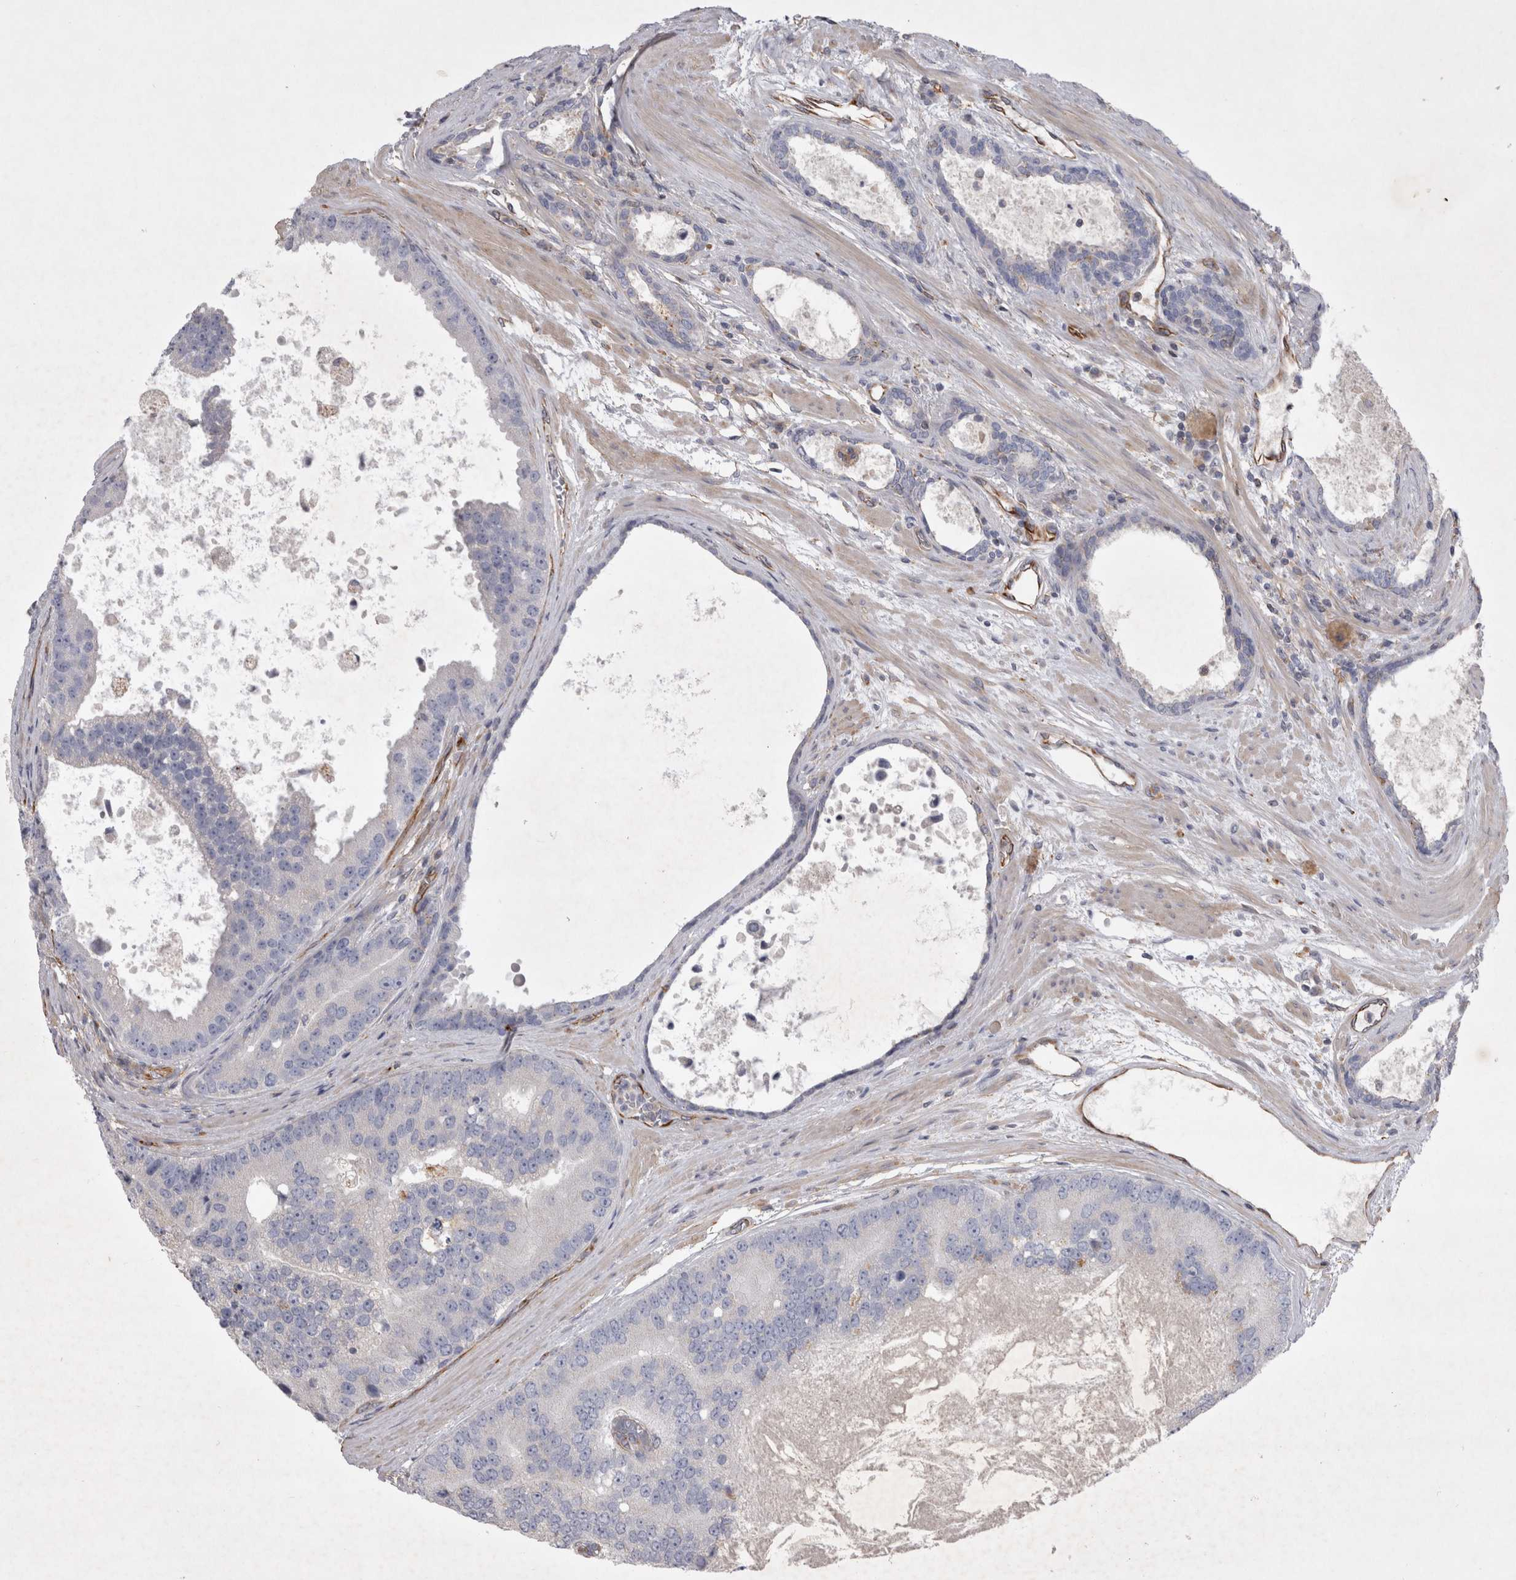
{"staining": {"intensity": "negative", "quantity": "none", "location": "none"}, "tissue": "prostate cancer", "cell_type": "Tumor cells", "image_type": "cancer", "snomed": [{"axis": "morphology", "description": "Adenocarcinoma, High grade"}, {"axis": "topography", "description": "Prostate"}], "caption": "Immunohistochemical staining of human prostate cancer (high-grade adenocarcinoma) exhibits no significant positivity in tumor cells. (Brightfield microscopy of DAB immunohistochemistry (IHC) at high magnification).", "gene": "STRADB", "patient": {"sex": "male", "age": 70}}